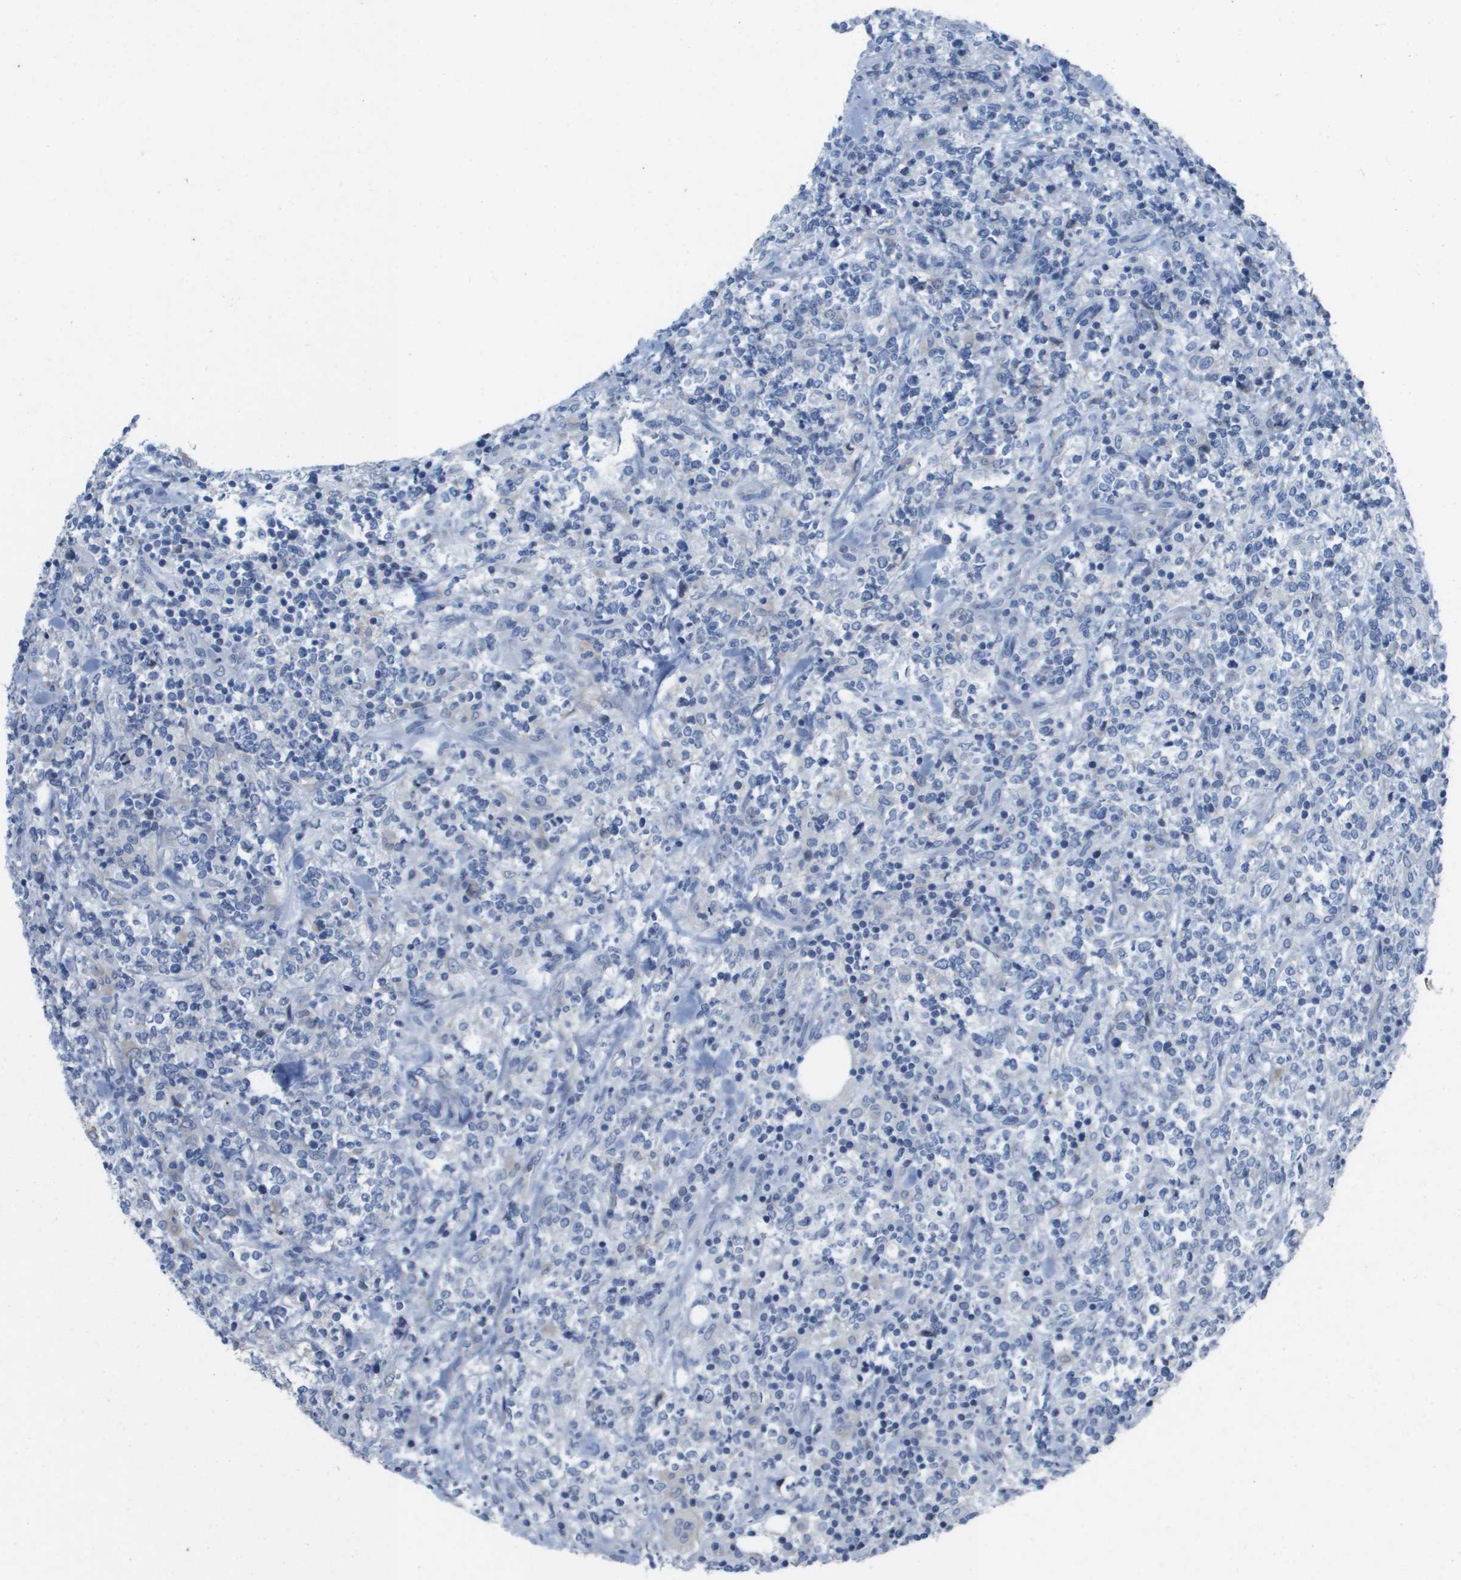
{"staining": {"intensity": "negative", "quantity": "none", "location": "none"}, "tissue": "lymphoma", "cell_type": "Tumor cells", "image_type": "cancer", "snomed": [{"axis": "morphology", "description": "Malignant lymphoma, non-Hodgkin's type, High grade"}, {"axis": "topography", "description": "Soft tissue"}], "caption": "Photomicrograph shows no protein staining in tumor cells of lymphoma tissue. Nuclei are stained in blue.", "gene": "NCS1", "patient": {"sex": "male", "age": 18}}